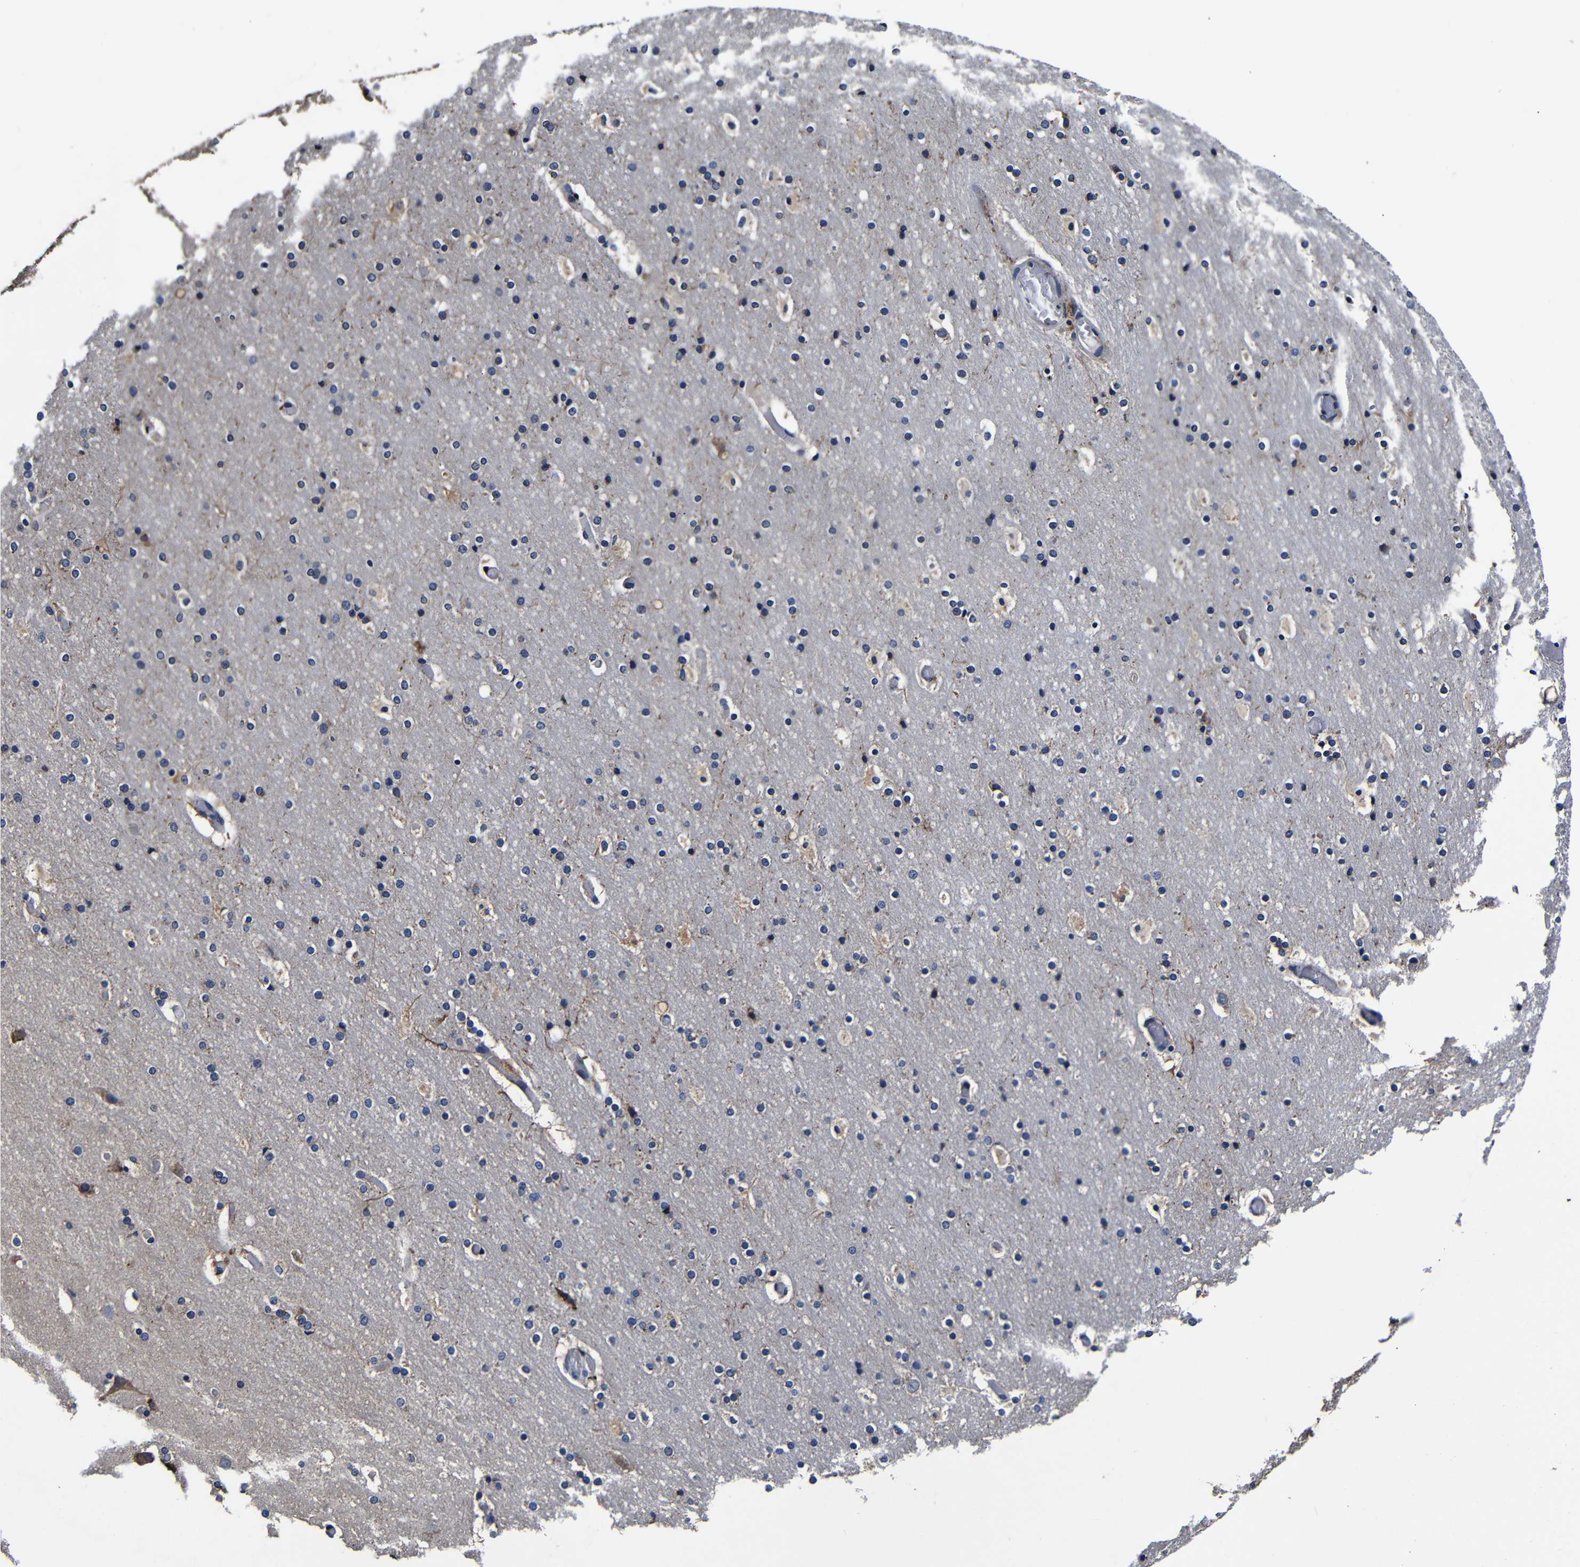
{"staining": {"intensity": "negative", "quantity": "none", "location": "none"}, "tissue": "cerebral cortex", "cell_type": "Endothelial cells", "image_type": "normal", "snomed": [{"axis": "morphology", "description": "Normal tissue, NOS"}, {"axis": "topography", "description": "Cerebral cortex"}], "caption": "The histopathology image demonstrates no staining of endothelial cells in normal cerebral cortex. (IHC, brightfield microscopy, high magnification).", "gene": "SCN9A", "patient": {"sex": "male", "age": 57}}